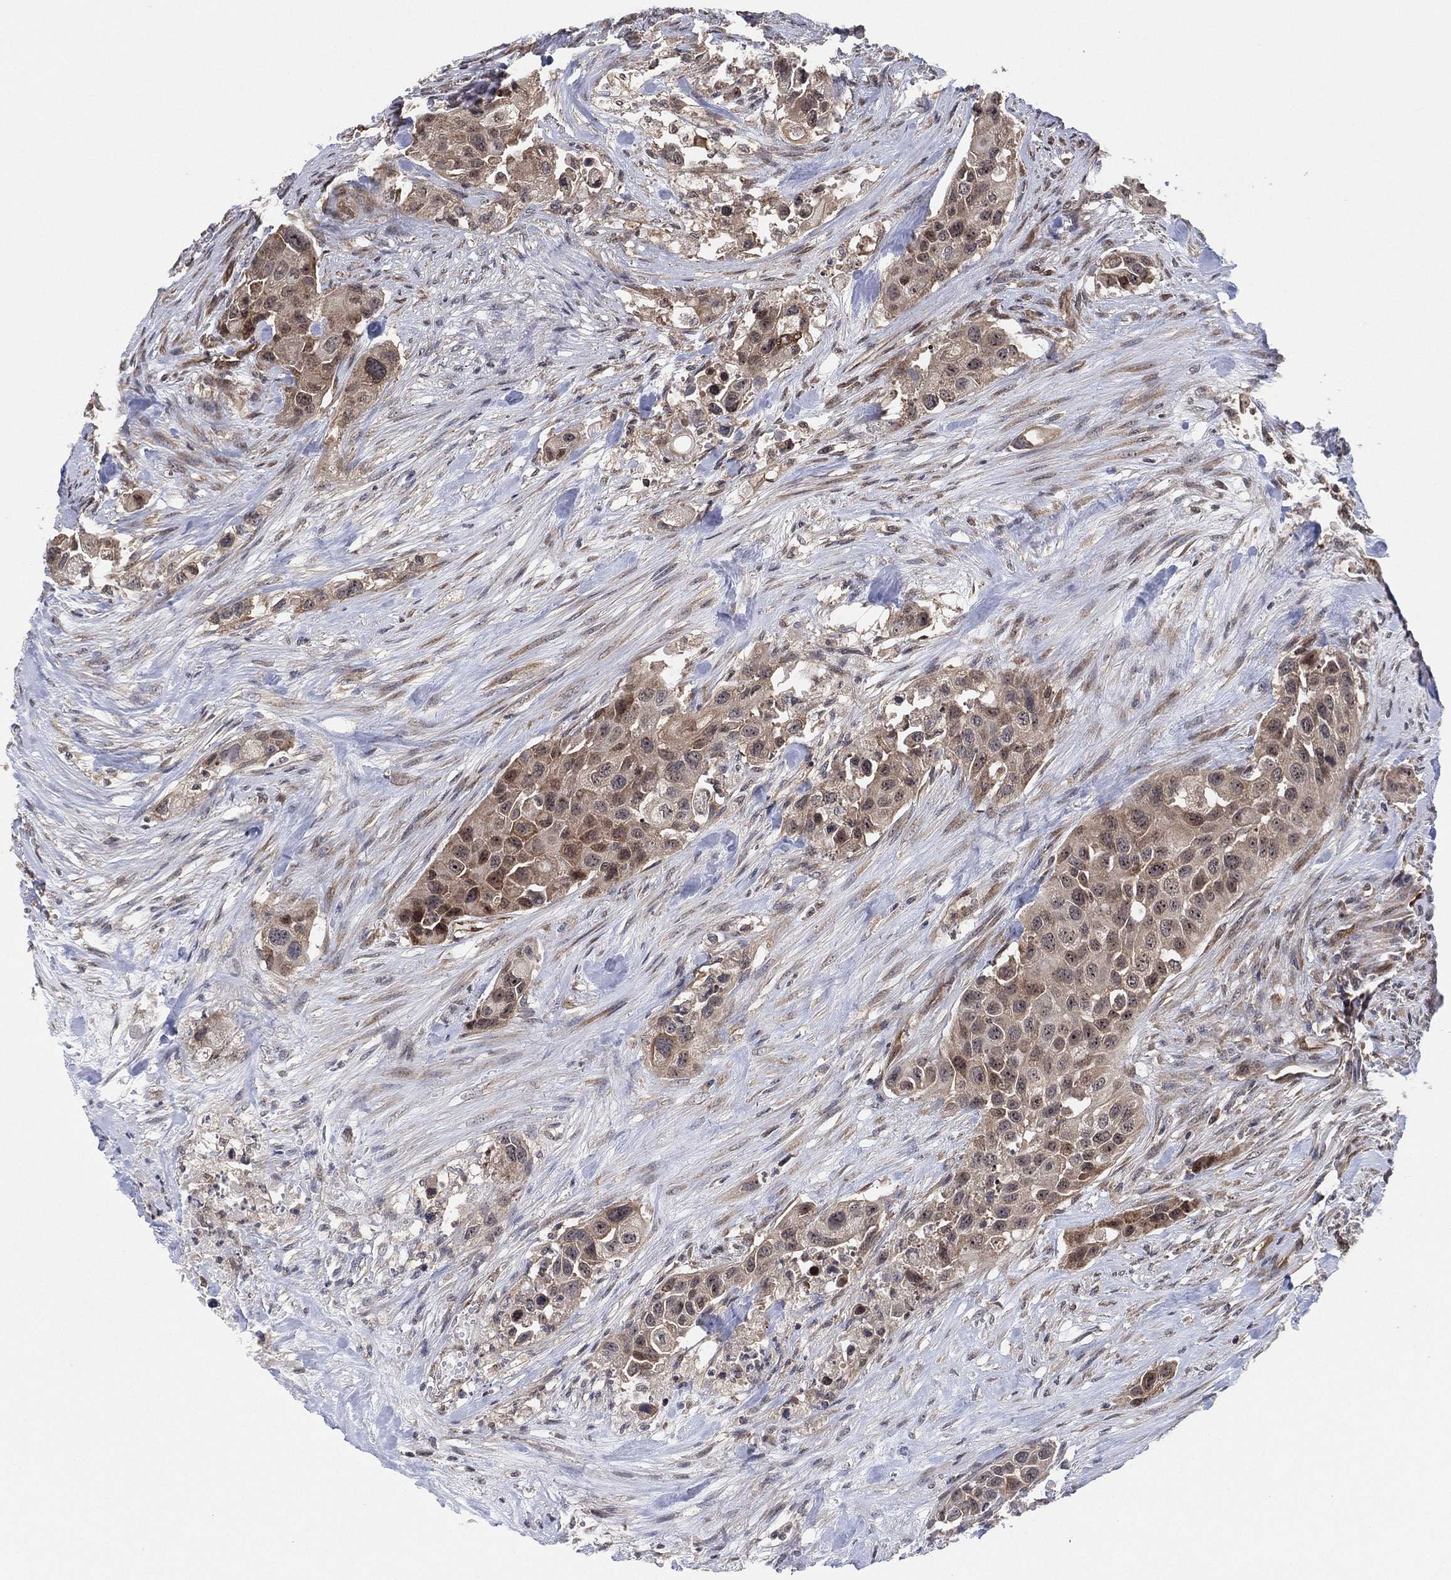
{"staining": {"intensity": "weak", "quantity": "25%-75%", "location": "cytoplasmic/membranous"}, "tissue": "urothelial cancer", "cell_type": "Tumor cells", "image_type": "cancer", "snomed": [{"axis": "morphology", "description": "Urothelial carcinoma, High grade"}, {"axis": "topography", "description": "Urinary bladder"}], "caption": "Immunohistochemistry image of human urothelial cancer stained for a protein (brown), which exhibits low levels of weak cytoplasmic/membranous staining in approximately 25%-75% of tumor cells.", "gene": "TMCO1", "patient": {"sex": "female", "age": 73}}